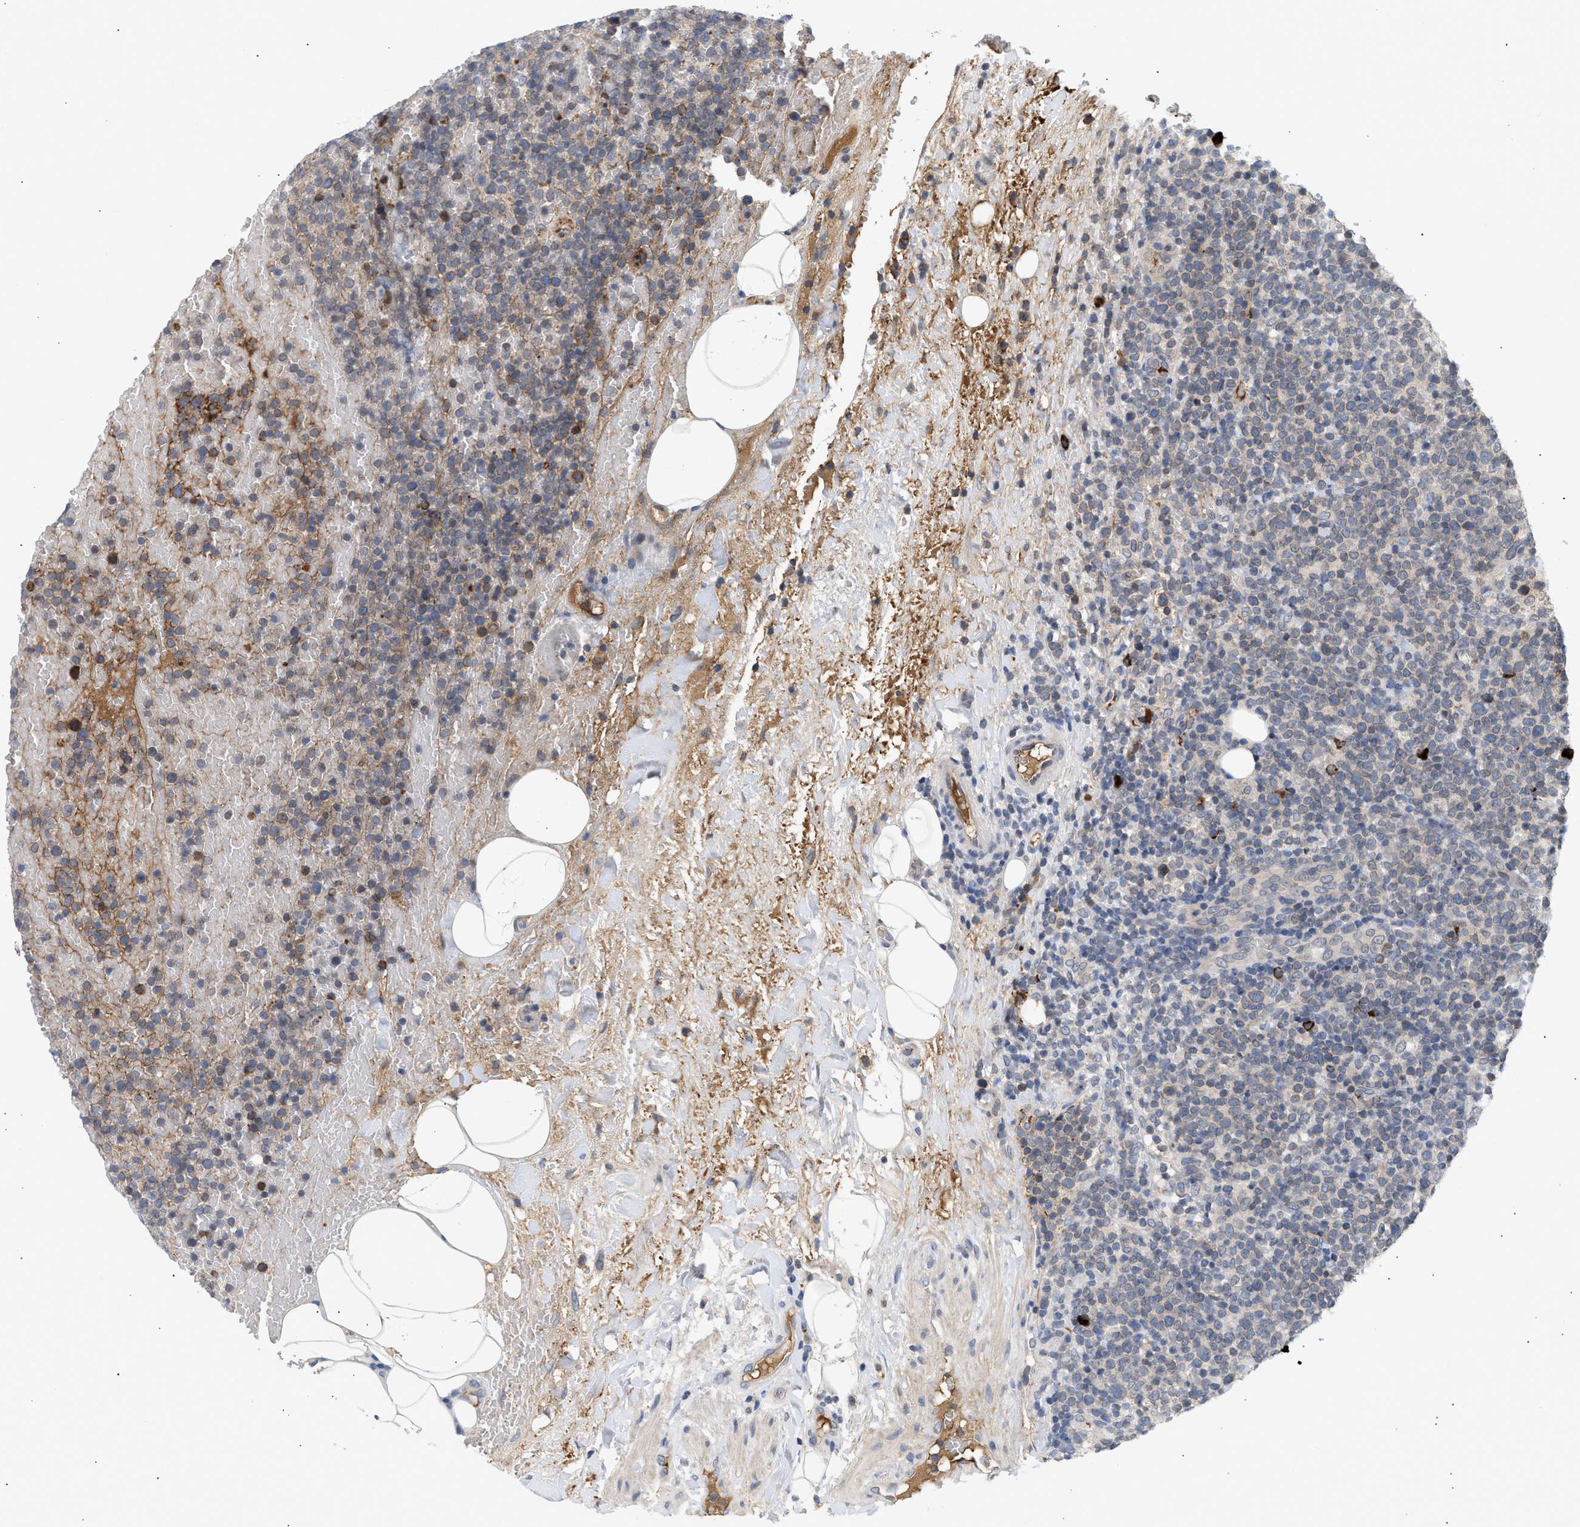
{"staining": {"intensity": "negative", "quantity": "none", "location": "none"}, "tissue": "lymphoma", "cell_type": "Tumor cells", "image_type": "cancer", "snomed": [{"axis": "morphology", "description": "Malignant lymphoma, non-Hodgkin's type, High grade"}, {"axis": "topography", "description": "Lymph node"}], "caption": "High-grade malignant lymphoma, non-Hodgkin's type was stained to show a protein in brown. There is no significant expression in tumor cells.", "gene": "NUP62", "patient": {"sex": "male", "age": 61}}